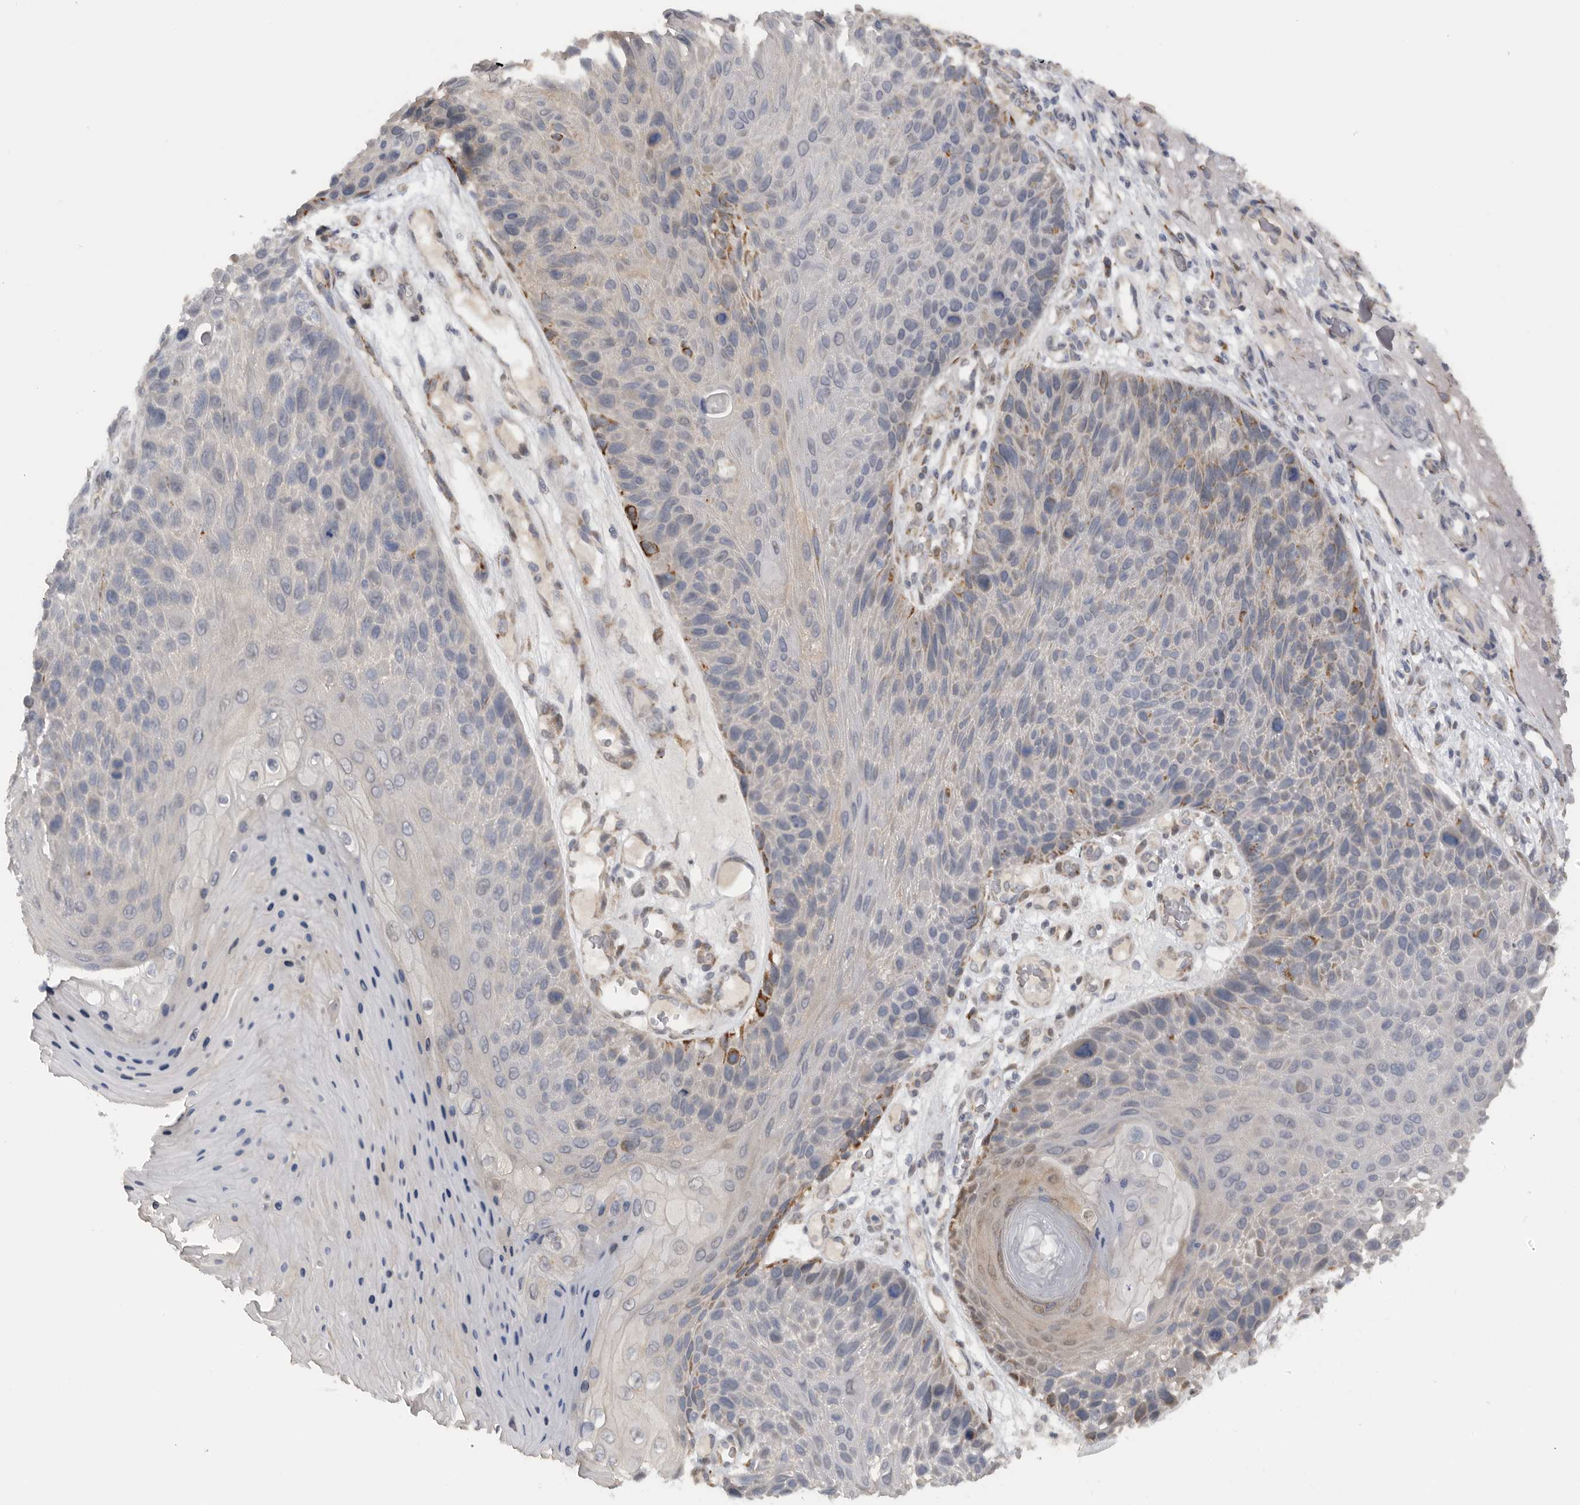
{"staining": {"intensity": "moderate", "quantity": "<25%", "location": "cytoplasmic/membranous"}, "tissue": "skin cancer", "cell_type": "Tumor cells", "image_type": "cancer", "snomed": [{"axis": "morphology", "description": "Squamous cell carcinoma, NOS"}, {"axis": "topography", "description": "Skin"}], "caption": "This photomicrograph demonstrates immunohistochemistry staining of human squamous cell carcinoma (skin), with low moderate cytoplasmic/membranous expression in about <25% of tumor cells.", "gene": "DYRK2", "patient": {"sex": "female", "age": 88}}